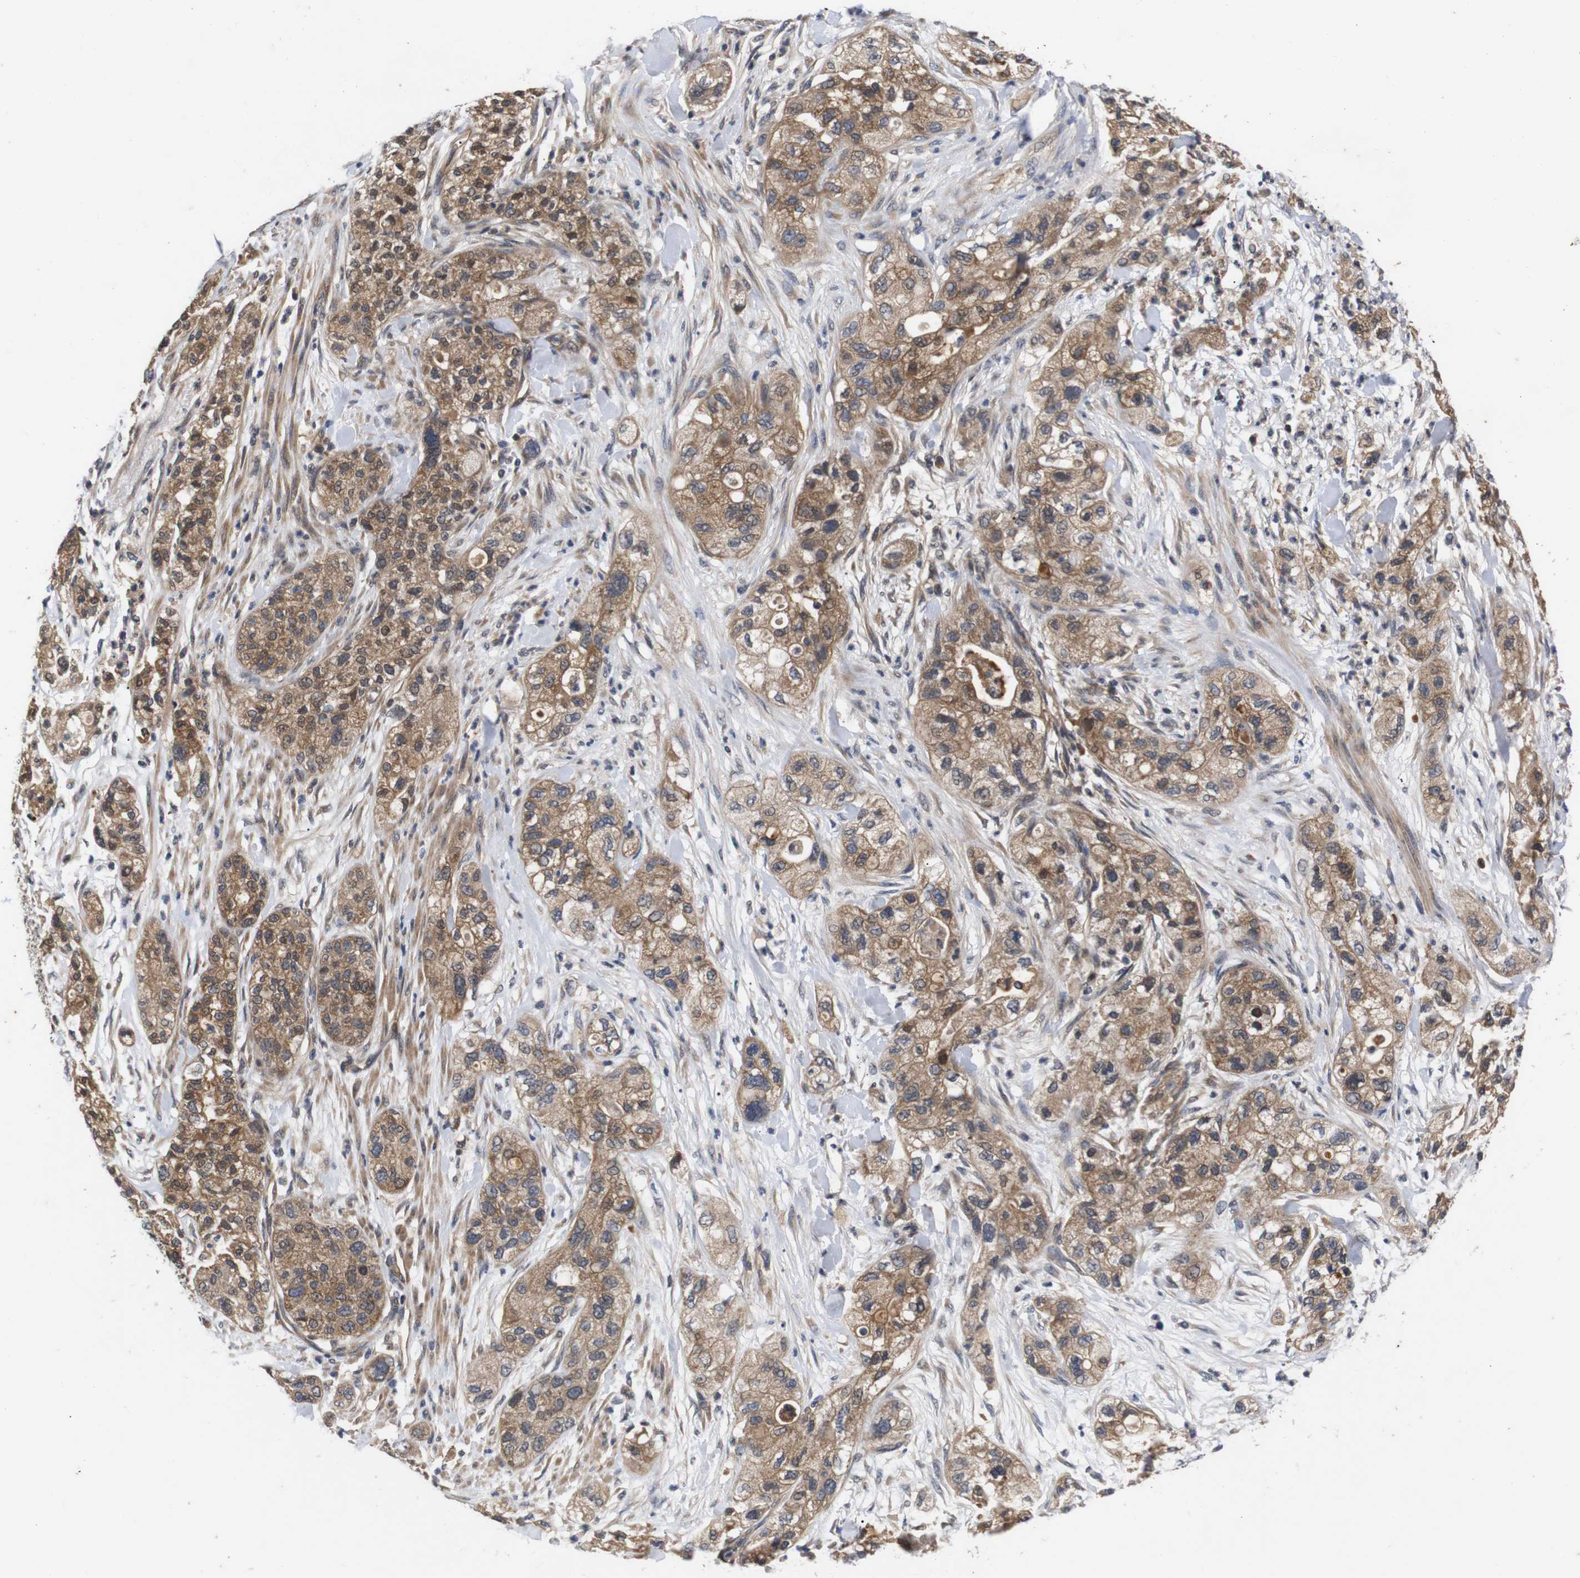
{"staining": {"intensity": "moderate", "quantity": ">75%", "location": "cytoplasmic/membranous"}, "tissue": "pancreatic cancer", "cell_type": "Tumor cells", "image_type": "cancer", "snomed": [{"axis": "morphology", "description": "Adenocarcinoma, NOS"}, {"axis": "topography", "description": "Pancreas"}], "caption": "Immunohistochemical staining of human pancreatic cancer (adenocarcinoma) shows moderate cytoplasmic/membranous protein expression in approximately >75% of tumor cells. The staining was performed using DAB (3,3'-diaminobenzidine), with brown indicating positive protein expression. Nuclei are stained blue with hematoxylin.", "gene": "RIPK1", "patient": {"sex": "female", "age": 78}}